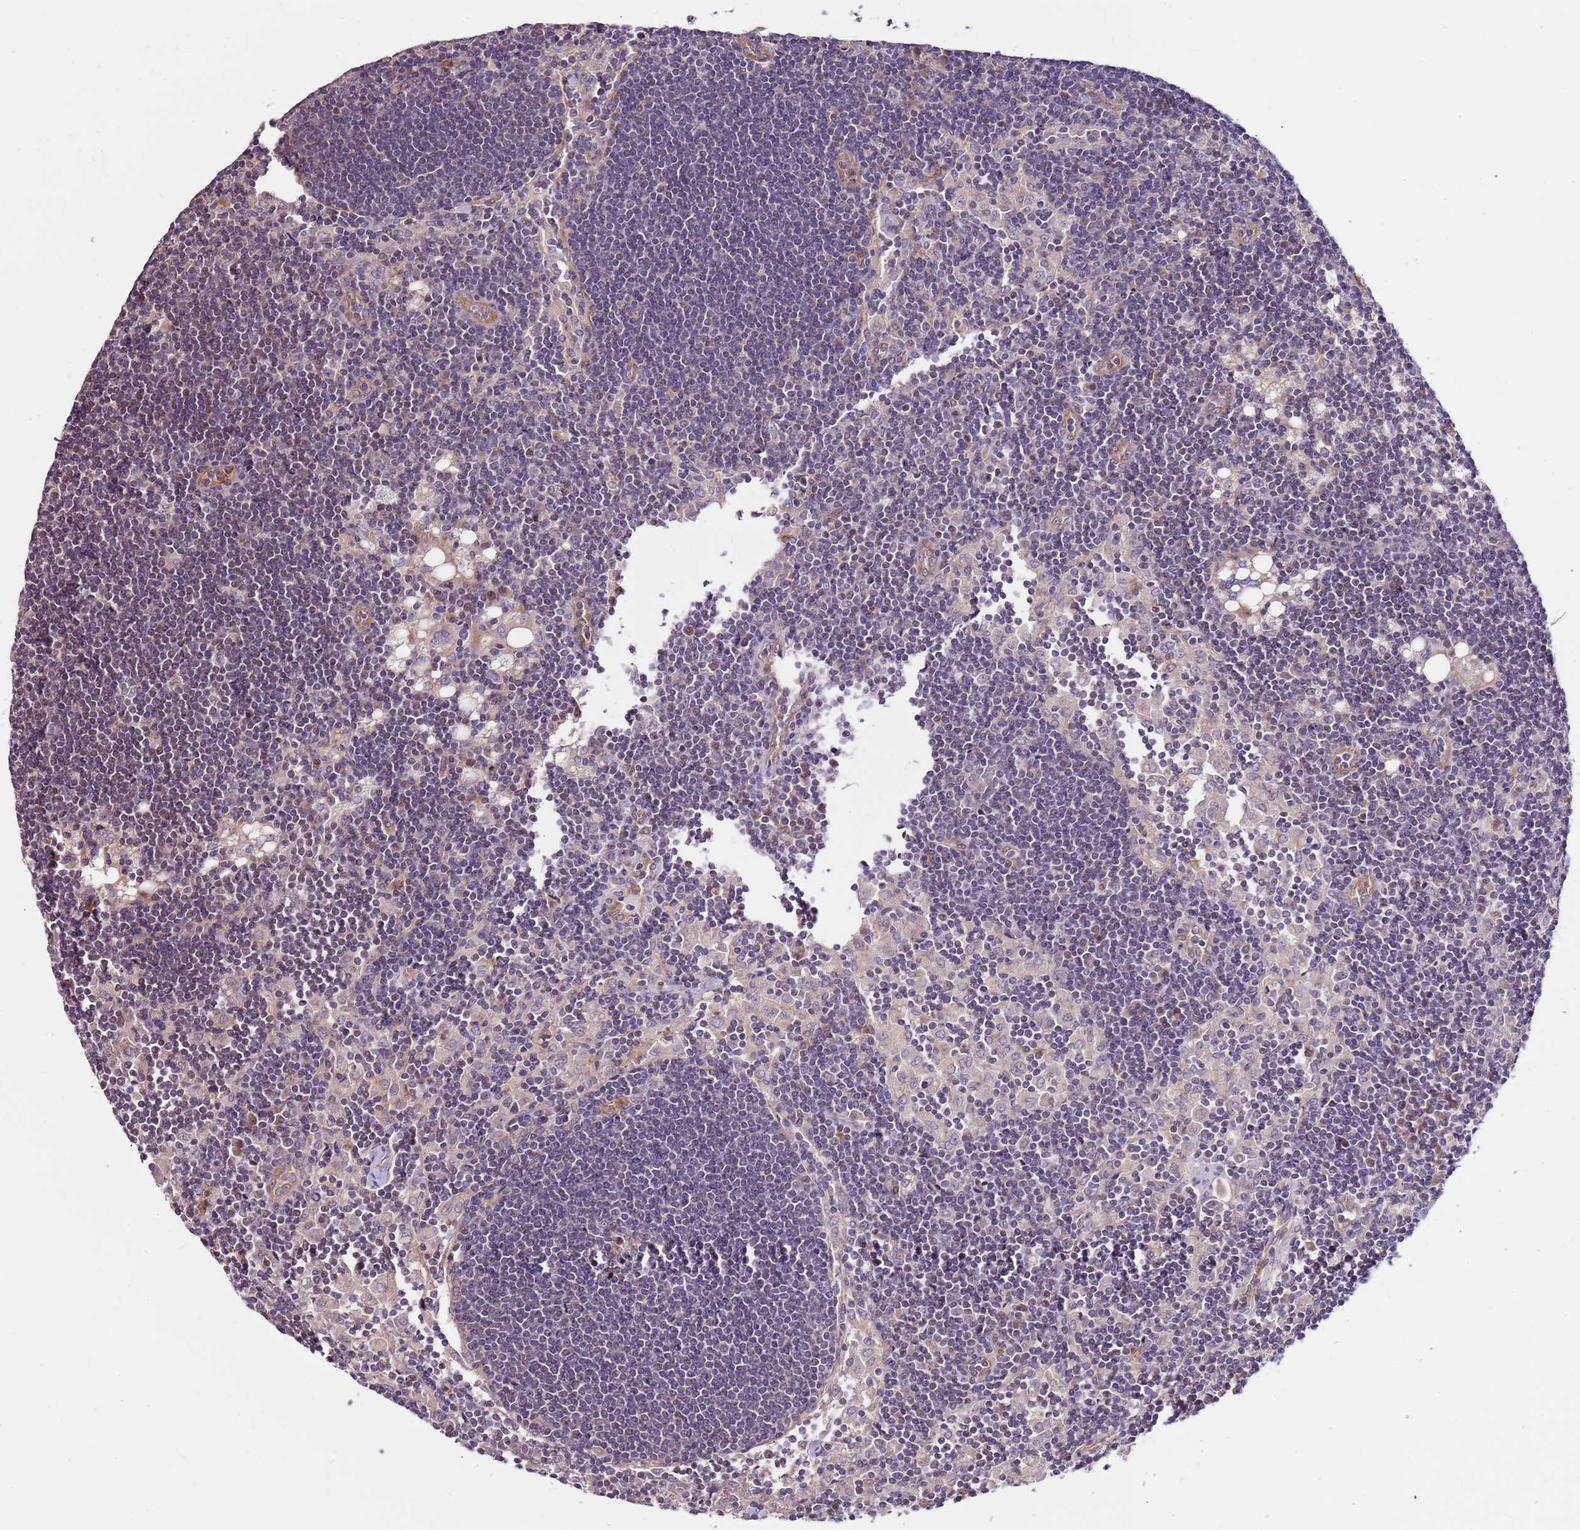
{"staining": {"intensity": "weak", "quantity": "<25%", "location": "cytoplasmic/membranous"}, "tissue": "lymph node", "cell_type": "Germinal center cells", "image_type": "normal", "snomed": [{"axis": "morphology", "description": "Normal tissue, NOS"}, {"axis": "topography", "description": "Lymph node"}], "caption": "Germinal center cells are negative for brown protein staining in unremarkable lymph node. (Immunohistochemistry (ihc), brightfield microscopy, high magnification).", "gene": "LAMB4", "patient": {"sex": "male", "age": 24}}